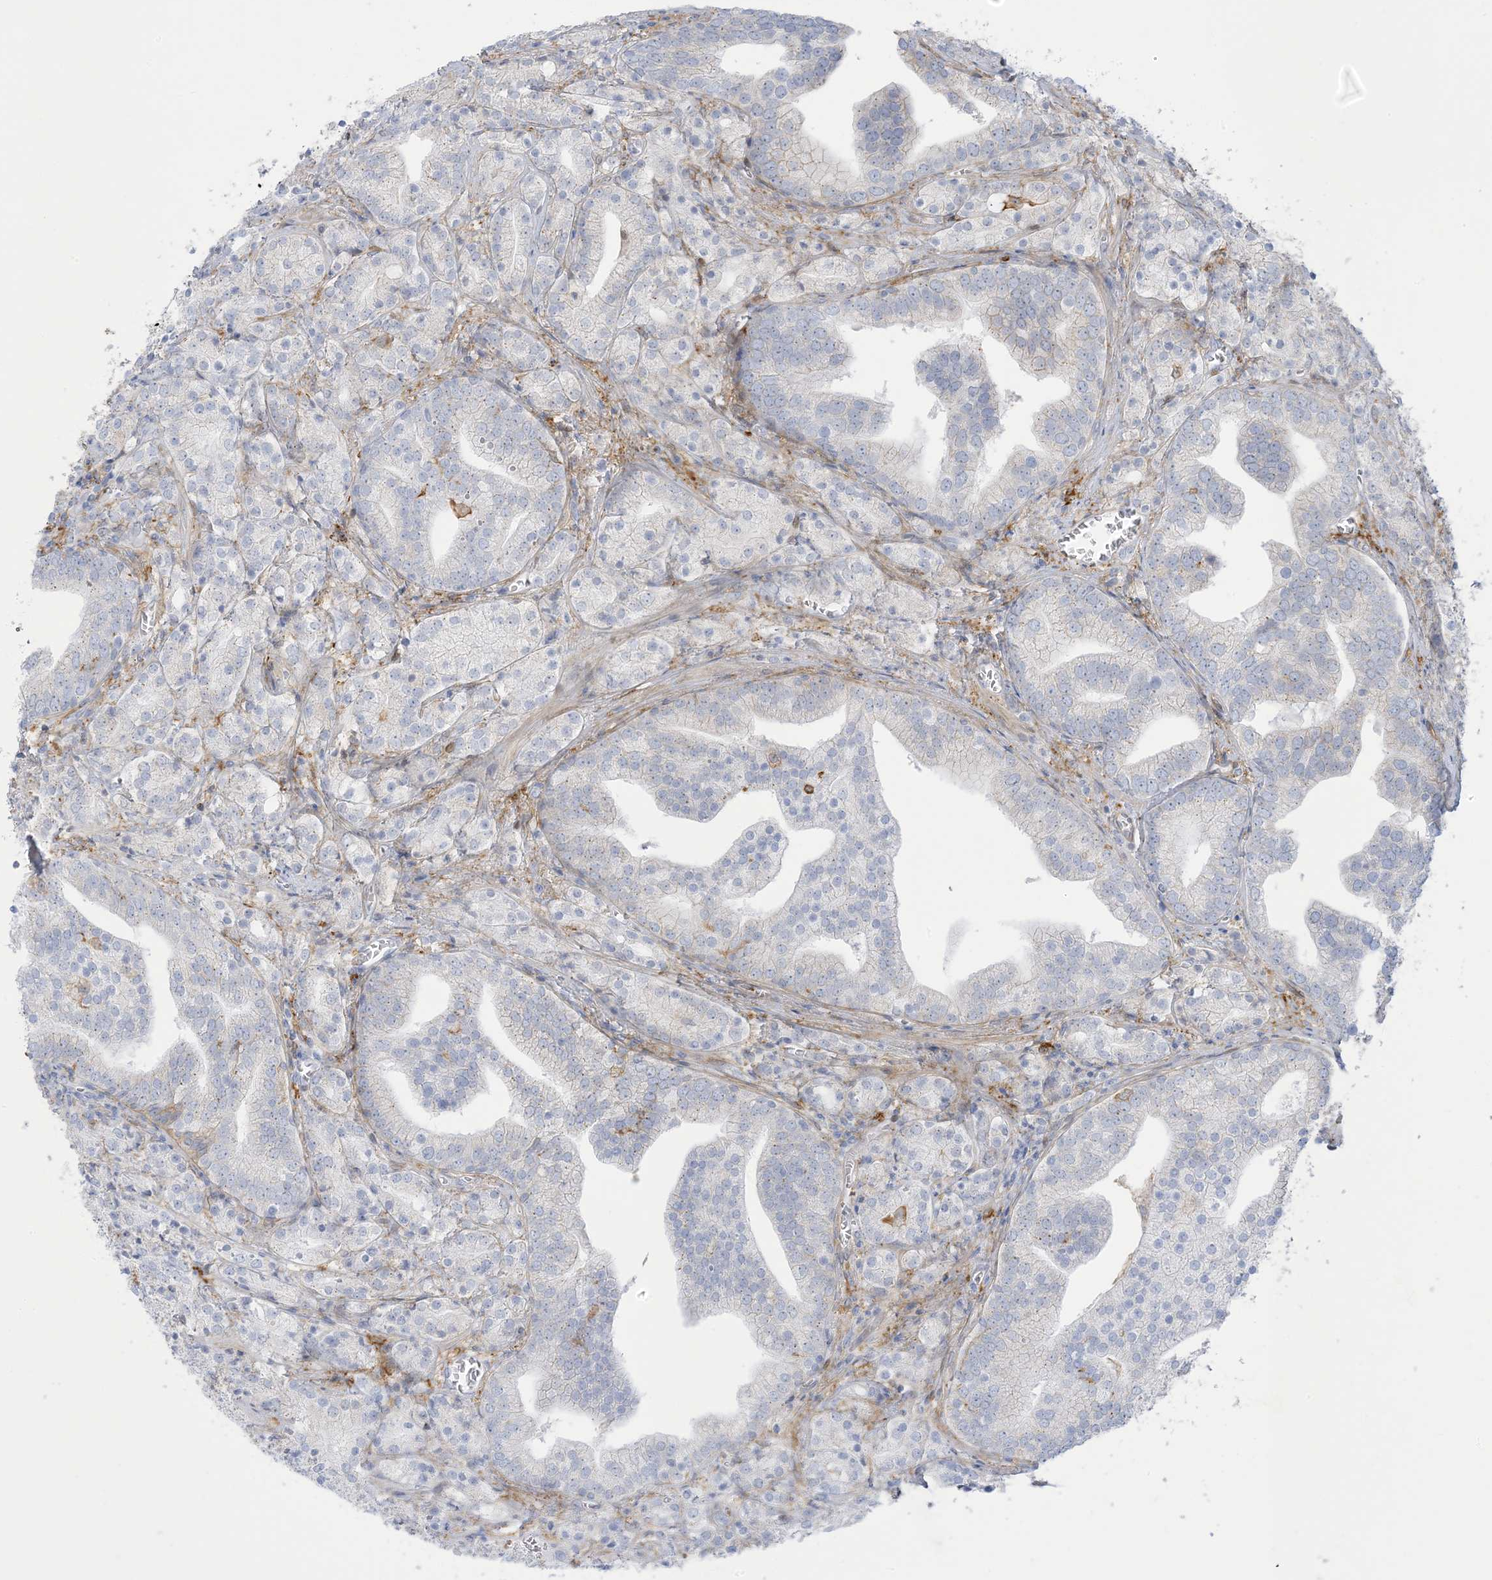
{"staining": {"intensity": "negative", "quantity": "none", "location": "none"}, "tissue": "prostate cancer", "cell_type": "Tumor cells", "image_type": "cancer", "snomed": [{"axis": "morphology", "description": "Adenocarcinoma, High grade"}, {"axis": "topography", "description": "Prostate"}], "caption": "This photomicrograph is of prostate cancer stained with immunohistochemistry to label a protein in brown with the nuclei are counter-stained blue. There is no positivity in tumor cells. (DAB IHC visualized using brightfield microscopy, high magnification).", "gene": "ICMT", "patient": {"sex": "male", "age": 57}}